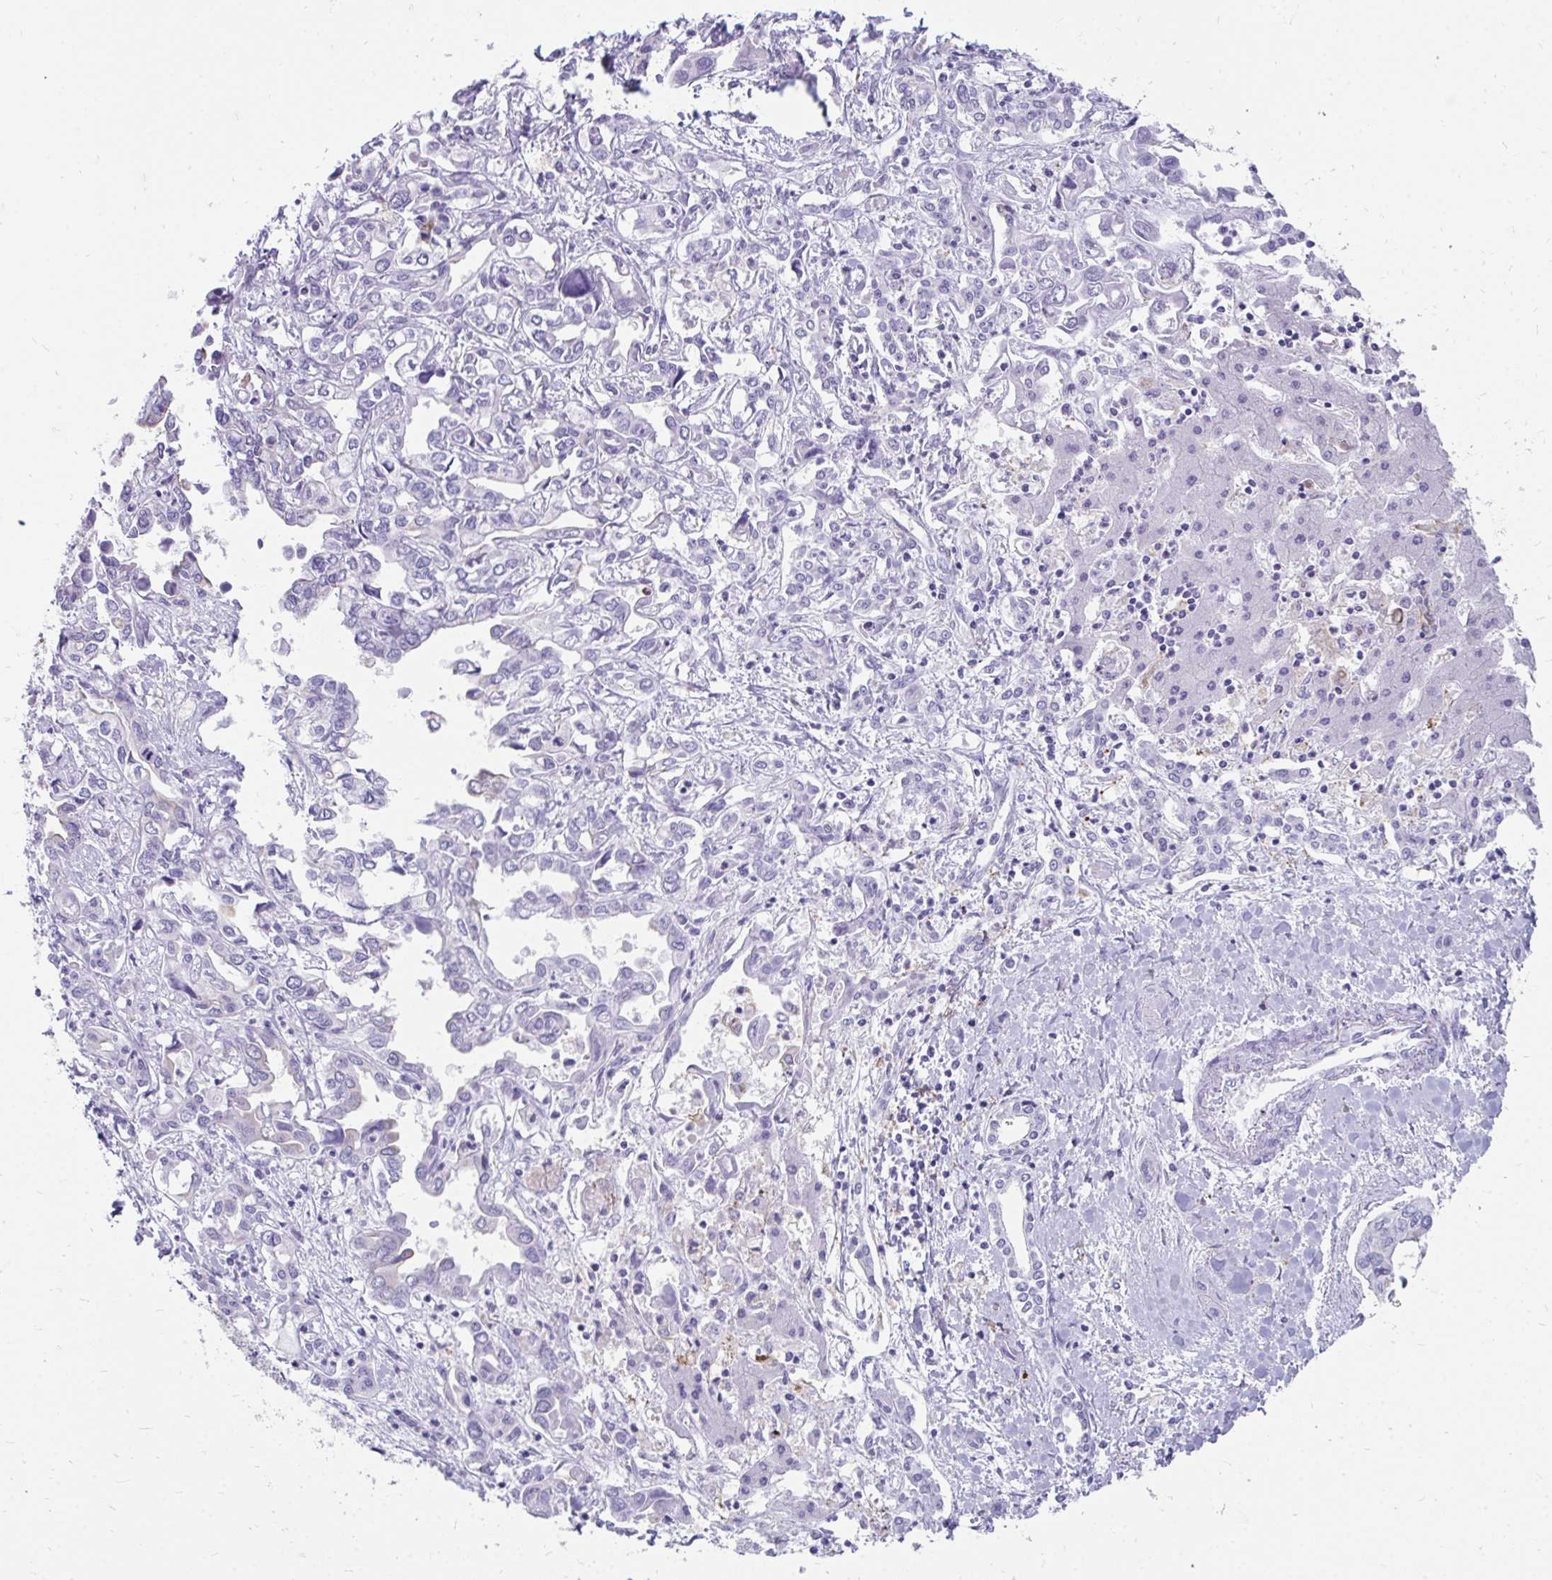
{"staining": {"intensity": "negative", "quantity": "none", "location": "none"}, "tissue": "liver cancer", "cell_type": "Tumor cells", "image_type": "cancer", "snomed": [{"axis": "morphology", "description": "Cholangiocarcinoma"}, {"axis": "topography", "description": "Liver"}], "caption": "Protein analysis of liver cholangiocarcinoma demonstrates no significant expression in tumor cells.", "gene": "CD163", "patient": {"sex": "female", "age": 64}}